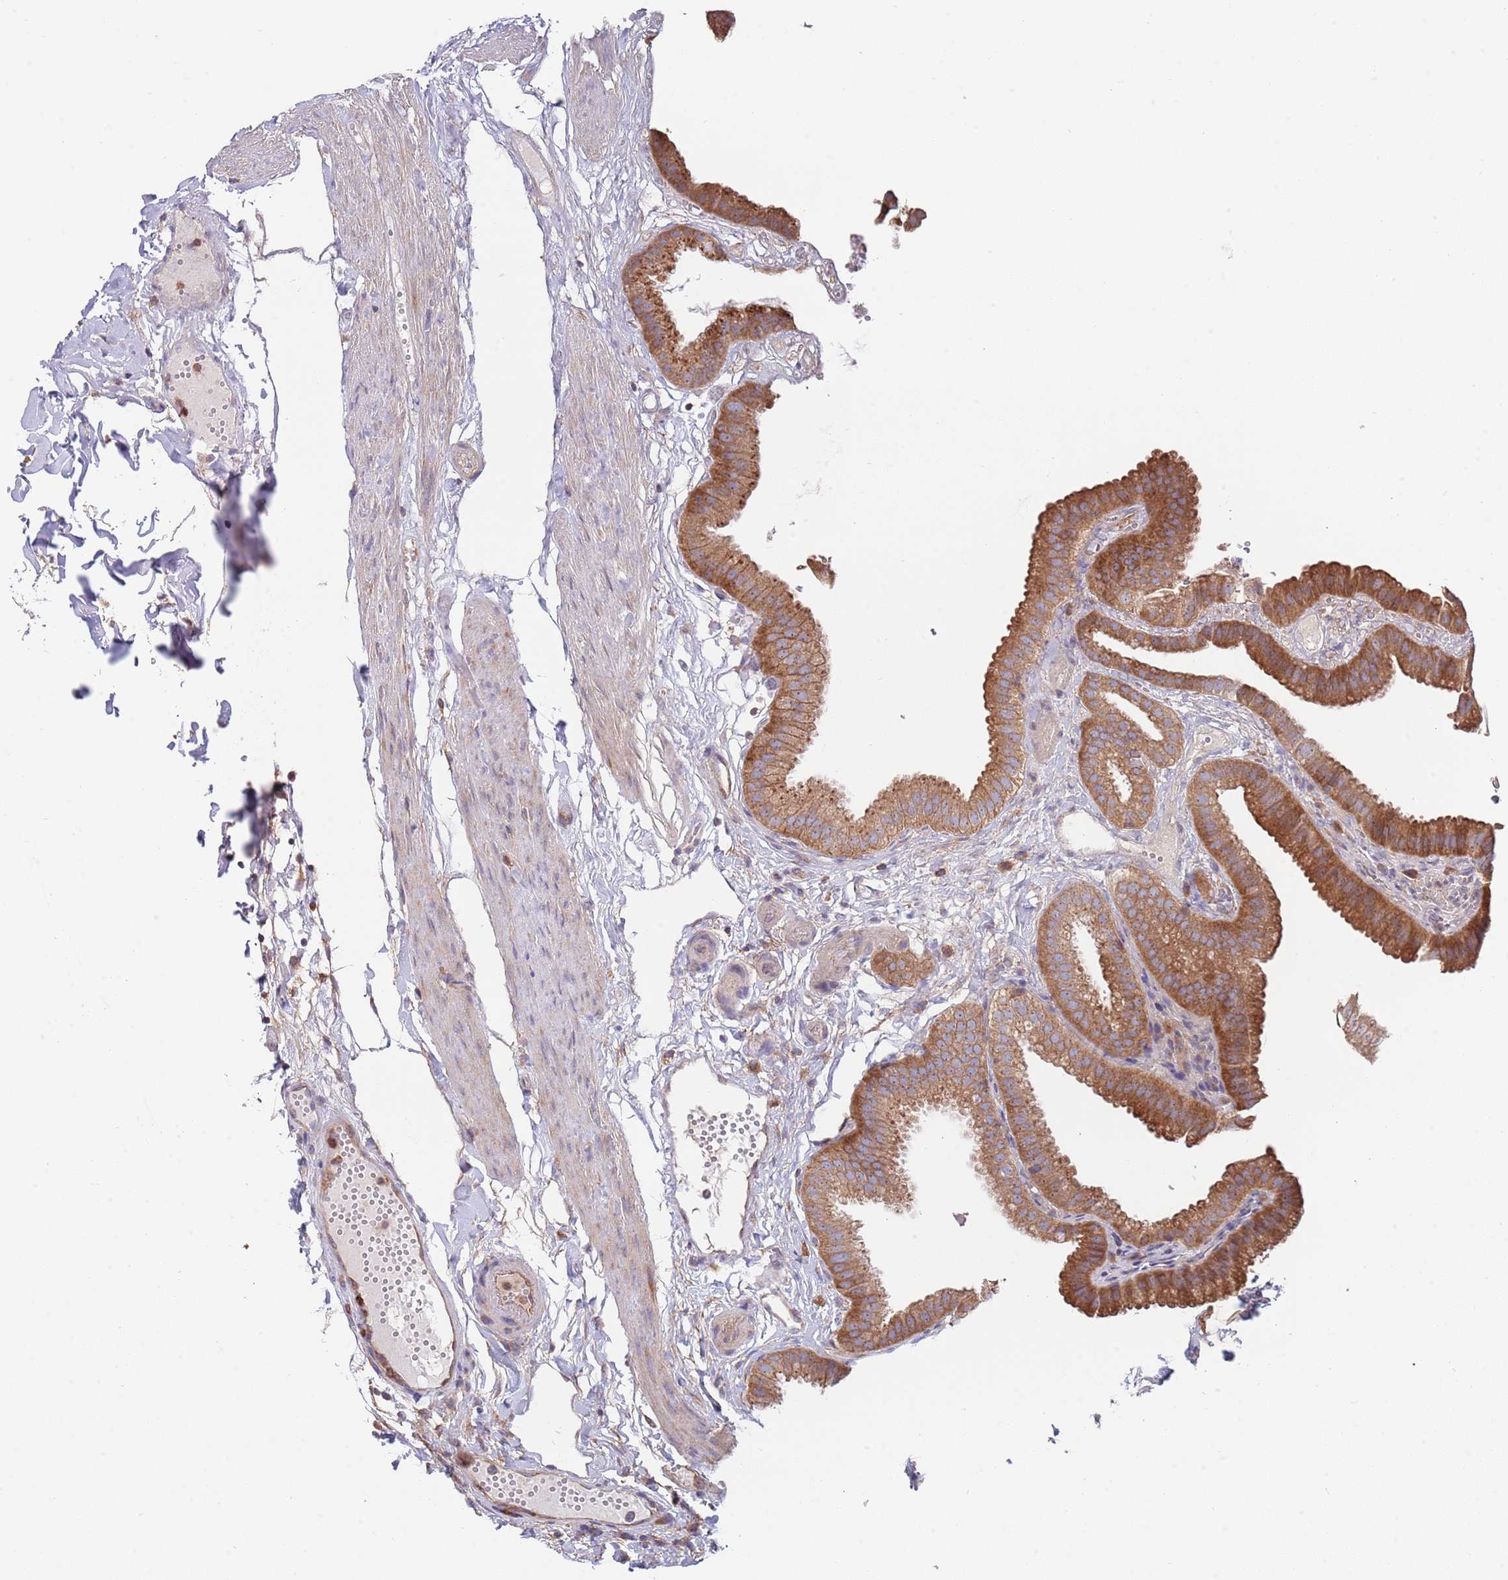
{"staining": {"intensity": "strong", "quantity": ">75%", "location": "cytoplasmic/membranous"}, "tissue": "gallbladder", "cell_type": "Glandular cells", "image_type": "normal", "snomed": [{"axis": "morphology", "description": "Normal tissue, NOS"}, {"axis": "topography", "description": "Gallbladder"}], "caption": "This is an image of immunohistochemistry (IHC) staining of normal gallbladder, which shows strong expression in the cytoplasmic/membranous of glandular cells.", "gene": "EIF3F", "patient": {"sex": "female", "age": 61}}